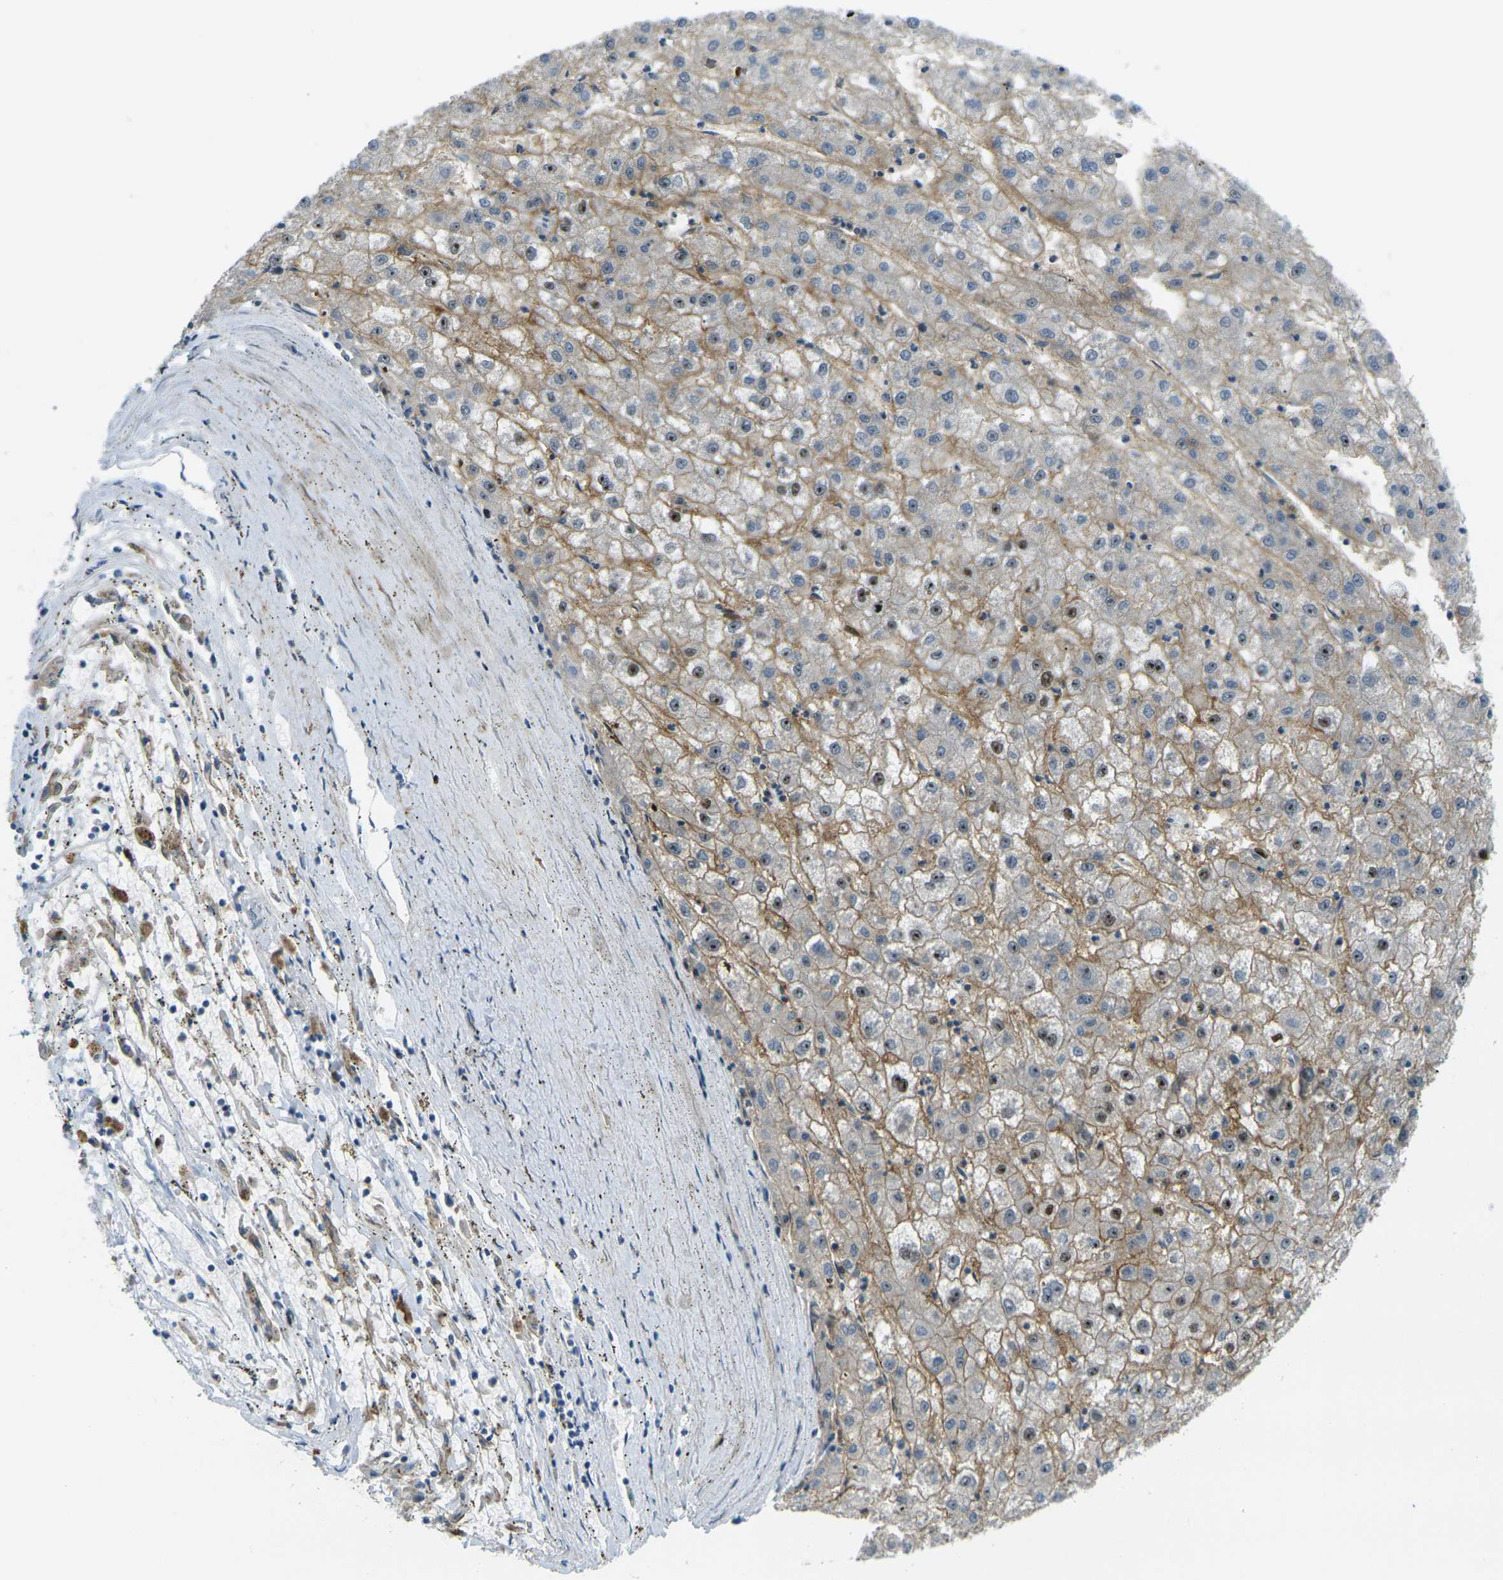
{"staining": {"intensity": "moderate", "quantity": ">75%", "location": "cytoplasmic/membranous,nuclear"}, "tissue": "liver cancer", "cell_type": "Tumor cells", "image_type": "cancer", "snomed": [{"axis": "morphology", "description": "Carcinoma, Hepatocellular, NOS"}, {"axis": "topography", "description": "Liver"}], "caption": "Immunohistochemistry (IHC) micrograph of hepatocellular carcinoma (liver) stained for a protein (brown), which displays medium levels of moderate cytoplasmic/membranous and nuclear positivity in about >75% of tumor cells.", "gene": "UBE2C", "patient": {"sex": "male", "age": 72}}